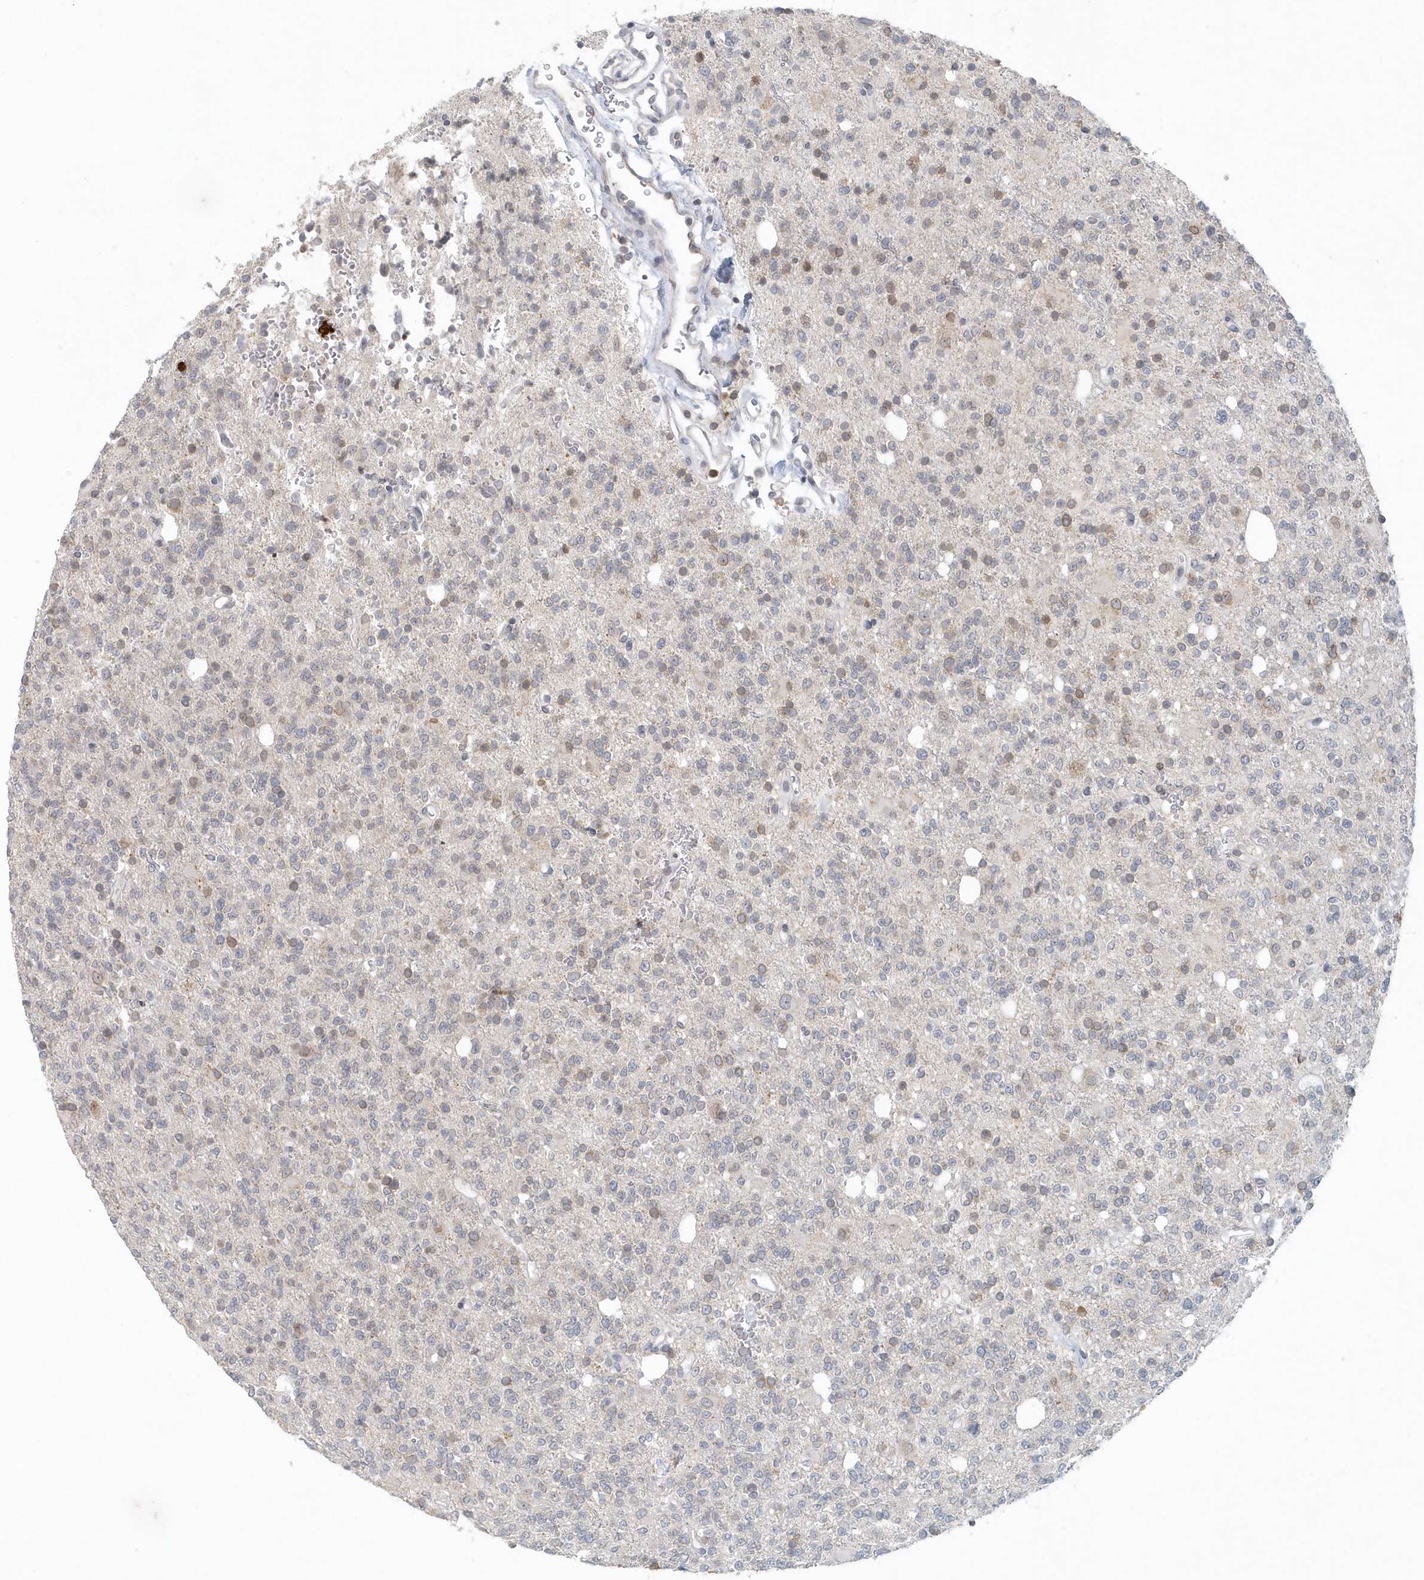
{"staining": {"intensity": "negative", "quantity": "none", "location": "none"}, "tissue": "glioma", "cell_type": "Tumor cells", "image_type": "cancer", "snomed": [{"axis": "morphology", "description": "Glioma, malignant, High grade"}, {"axis": "topography", "description": "Brain"}], "caption": "Immunohistochemistry (IHC) of malignant glioma (high-grade) exhibits no positivity in tumor cells. (Immunohistochemistry (IHC), brightfield microscopy, high magnification).", "gene": "NUP54", "patient": {"sex": "female", "age": 62}}